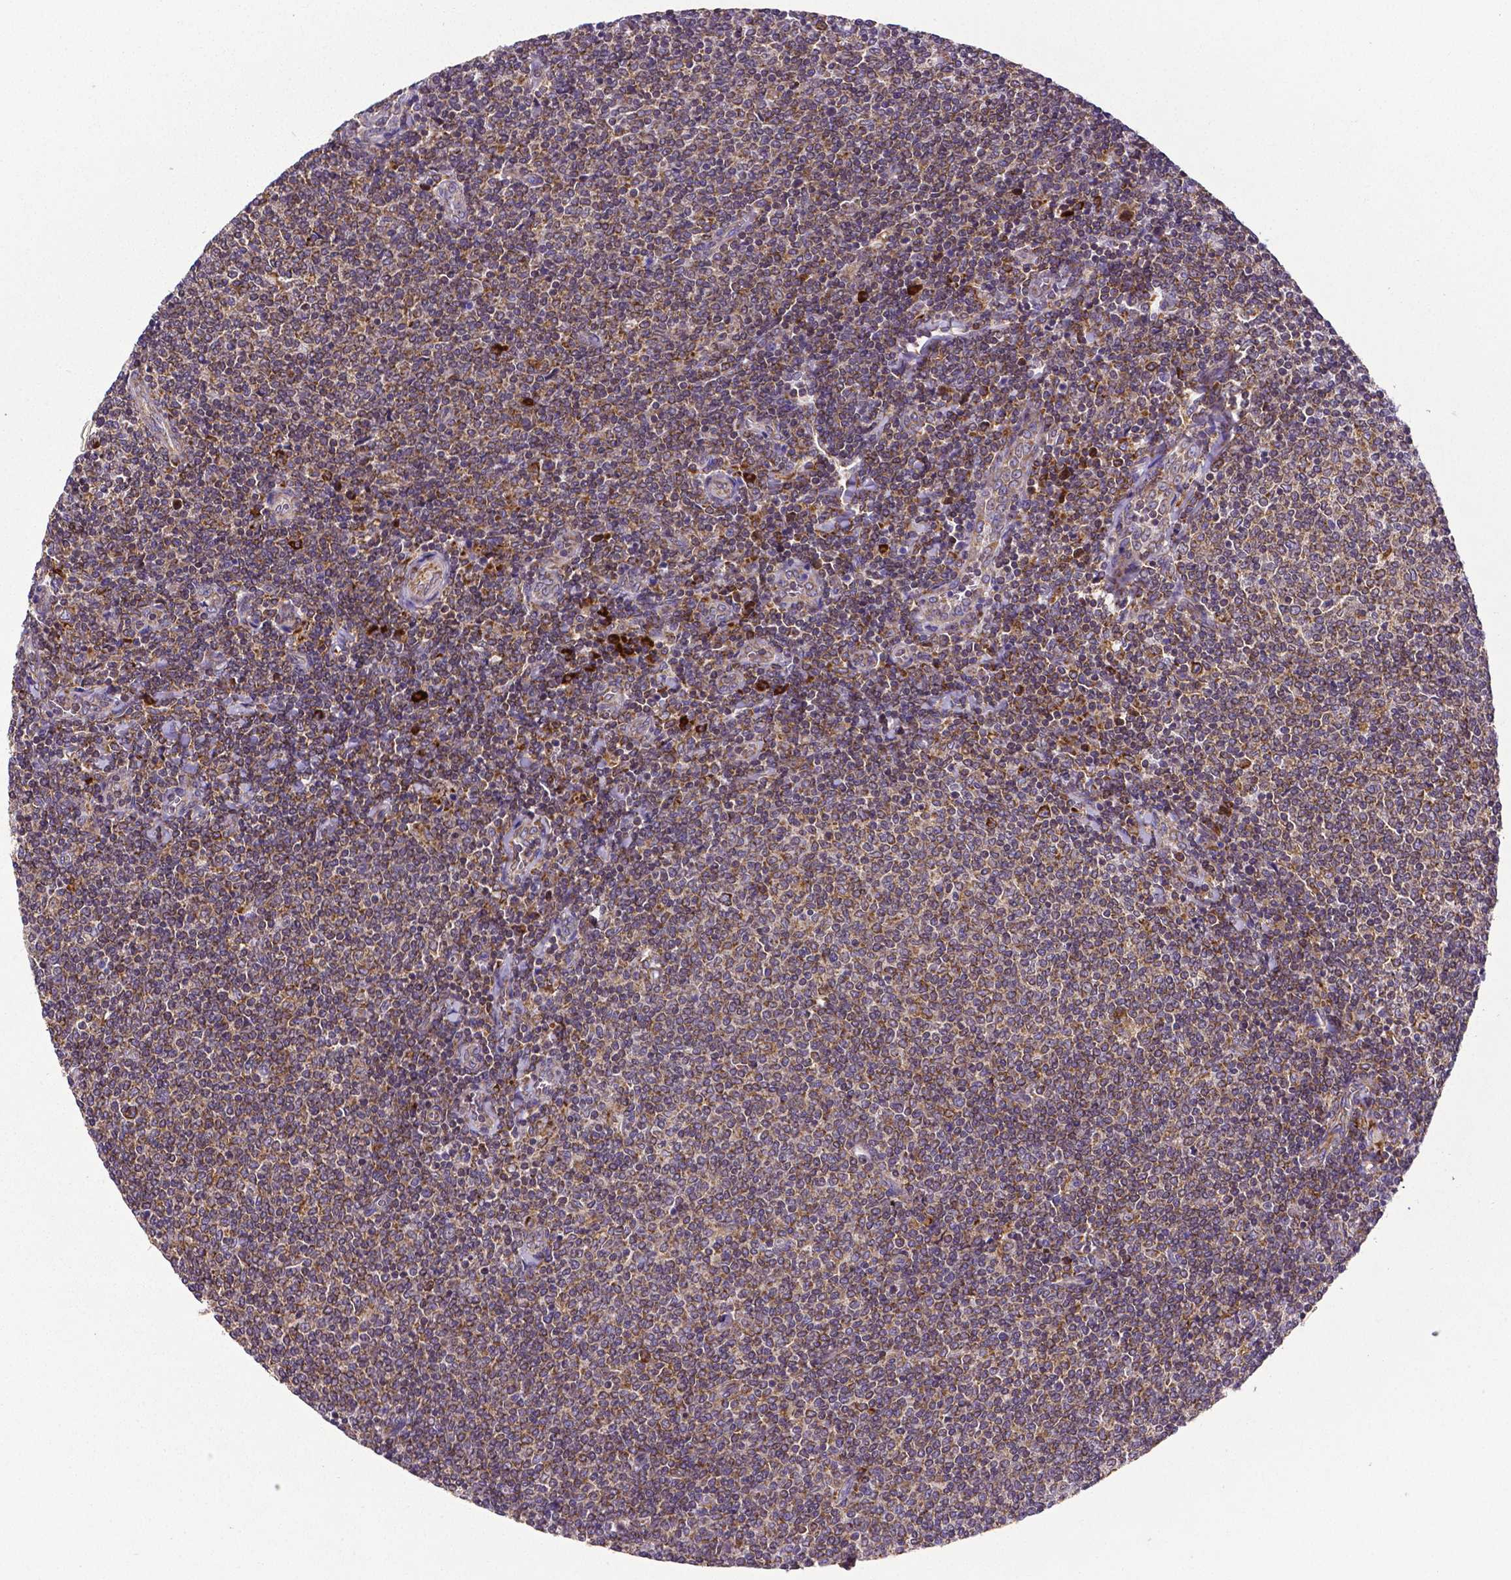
{"staining": {"intensity": "strong", "quantity": "25%-75%", "location": "cytoplasmic/membranous"}, "tissue": "lymphoma", "cell_type": "Tumor cells", "image_type": "cancer", "snomed": [{"axis": "morphology", "description": "Malignant lymphoma, non-Hodgkin's type, Low grade"}, {"axis": "topography", "description": "Lymph node"}], "caption": "Lymphoma tissue demonstrates strong cytoplasmic/membranous expression in approximately 25%-75% of tumor cells", "gene": "MTDH", "patient": {"sex": "male", "age": 52}}